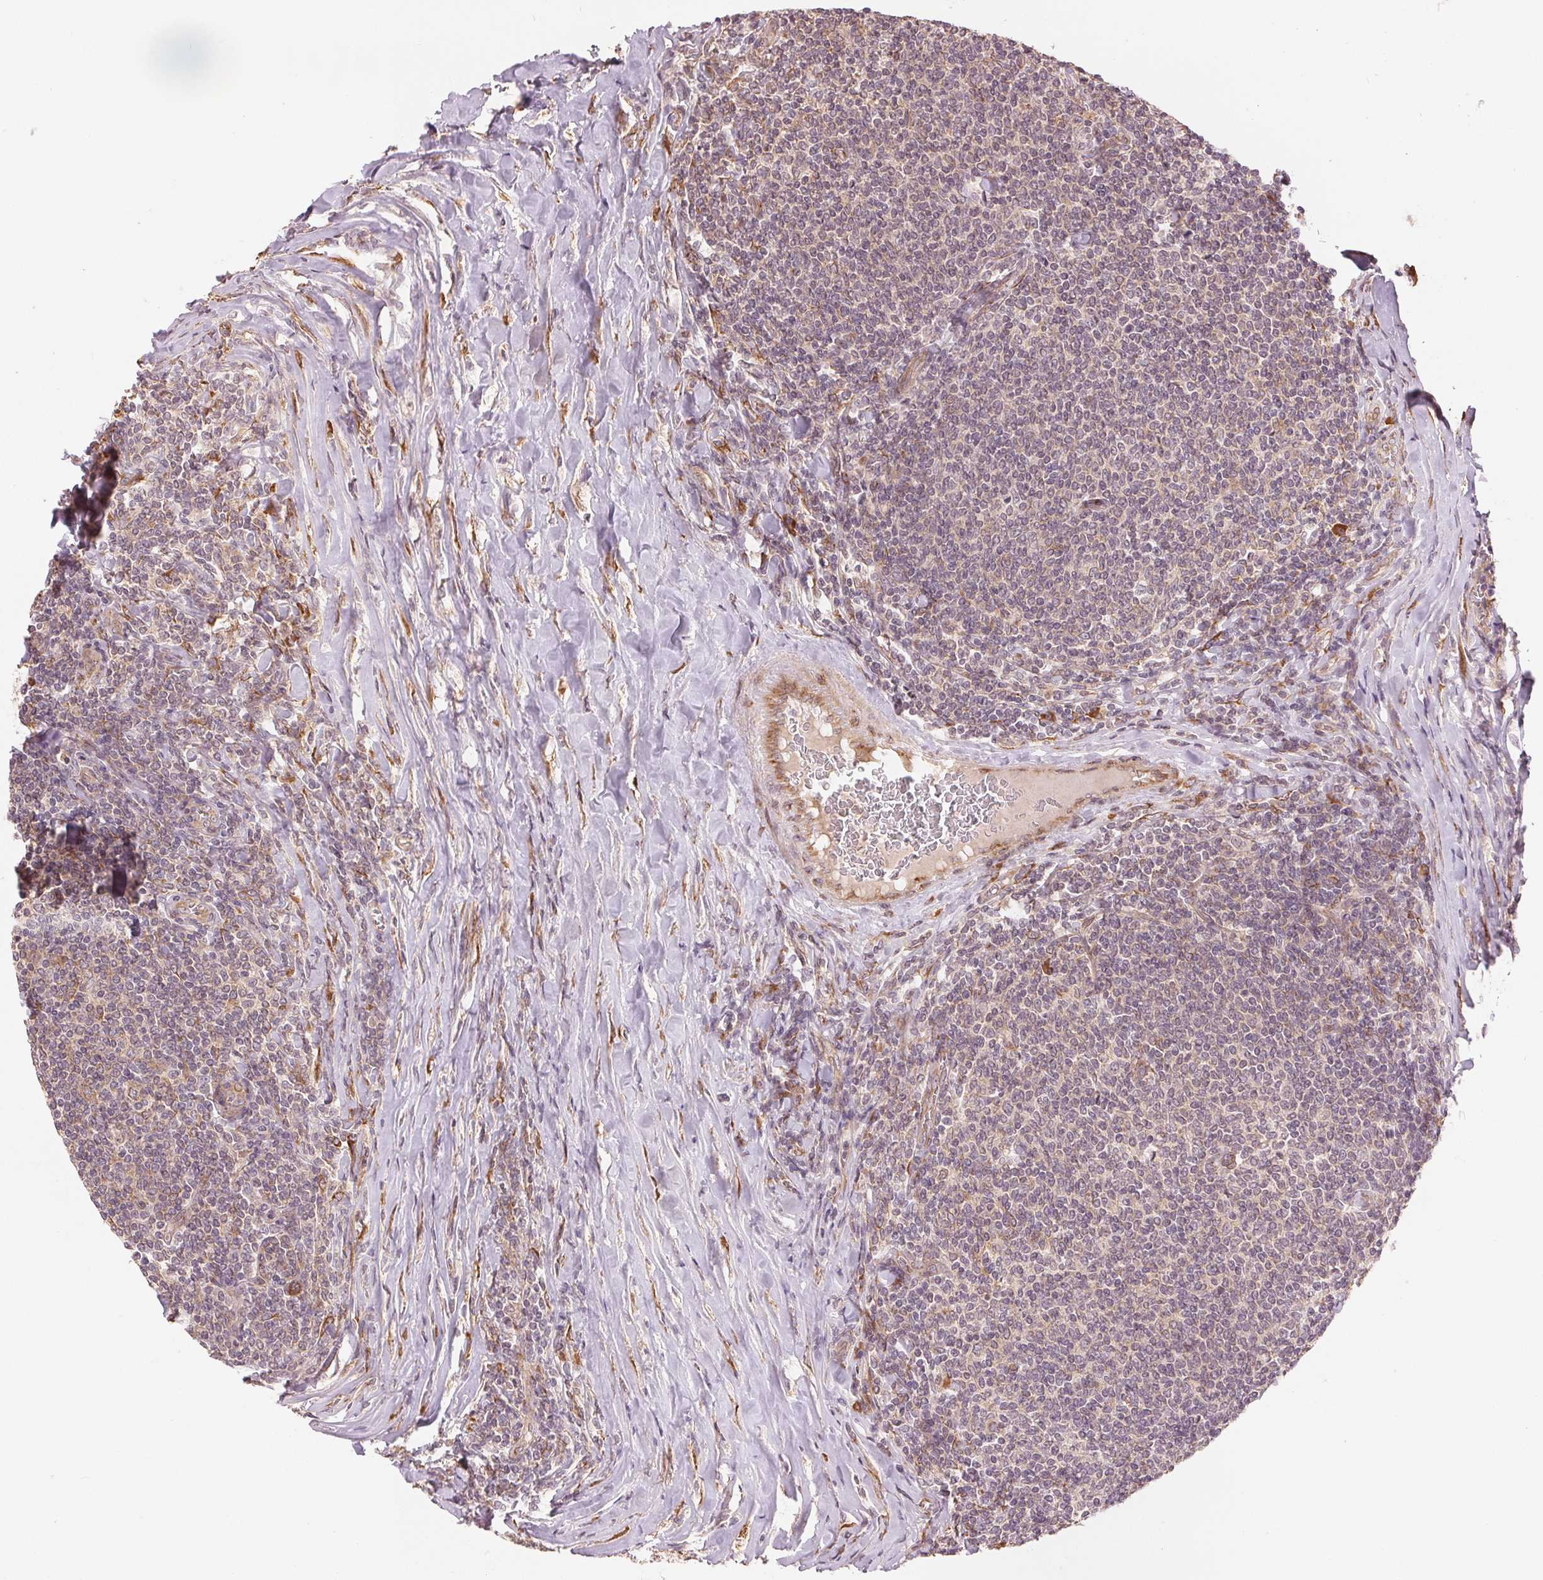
{"staining": {"intensity": "weak", "quantity": "25%-75%", "location": "cytoplasmic/membranous"}, "tissue": "lymphoma", "cell_type": "Tumor cells", "image_type": "cancer", "snomed": [{"axis": "morphology", "description": "Malignant lymphoma, non-Hodgkin's type, Low grade"}, {"axis": "topography", "description": "Lymph node"}], "caption": "Immunohistochemistry of human lymphoma exhibits low levels of weak cytoplasmic/membranous expression in about 25%-75% of tumor cells.", "gene": "SLC20A1", "patient": {"sex": "male", "age": 52}}